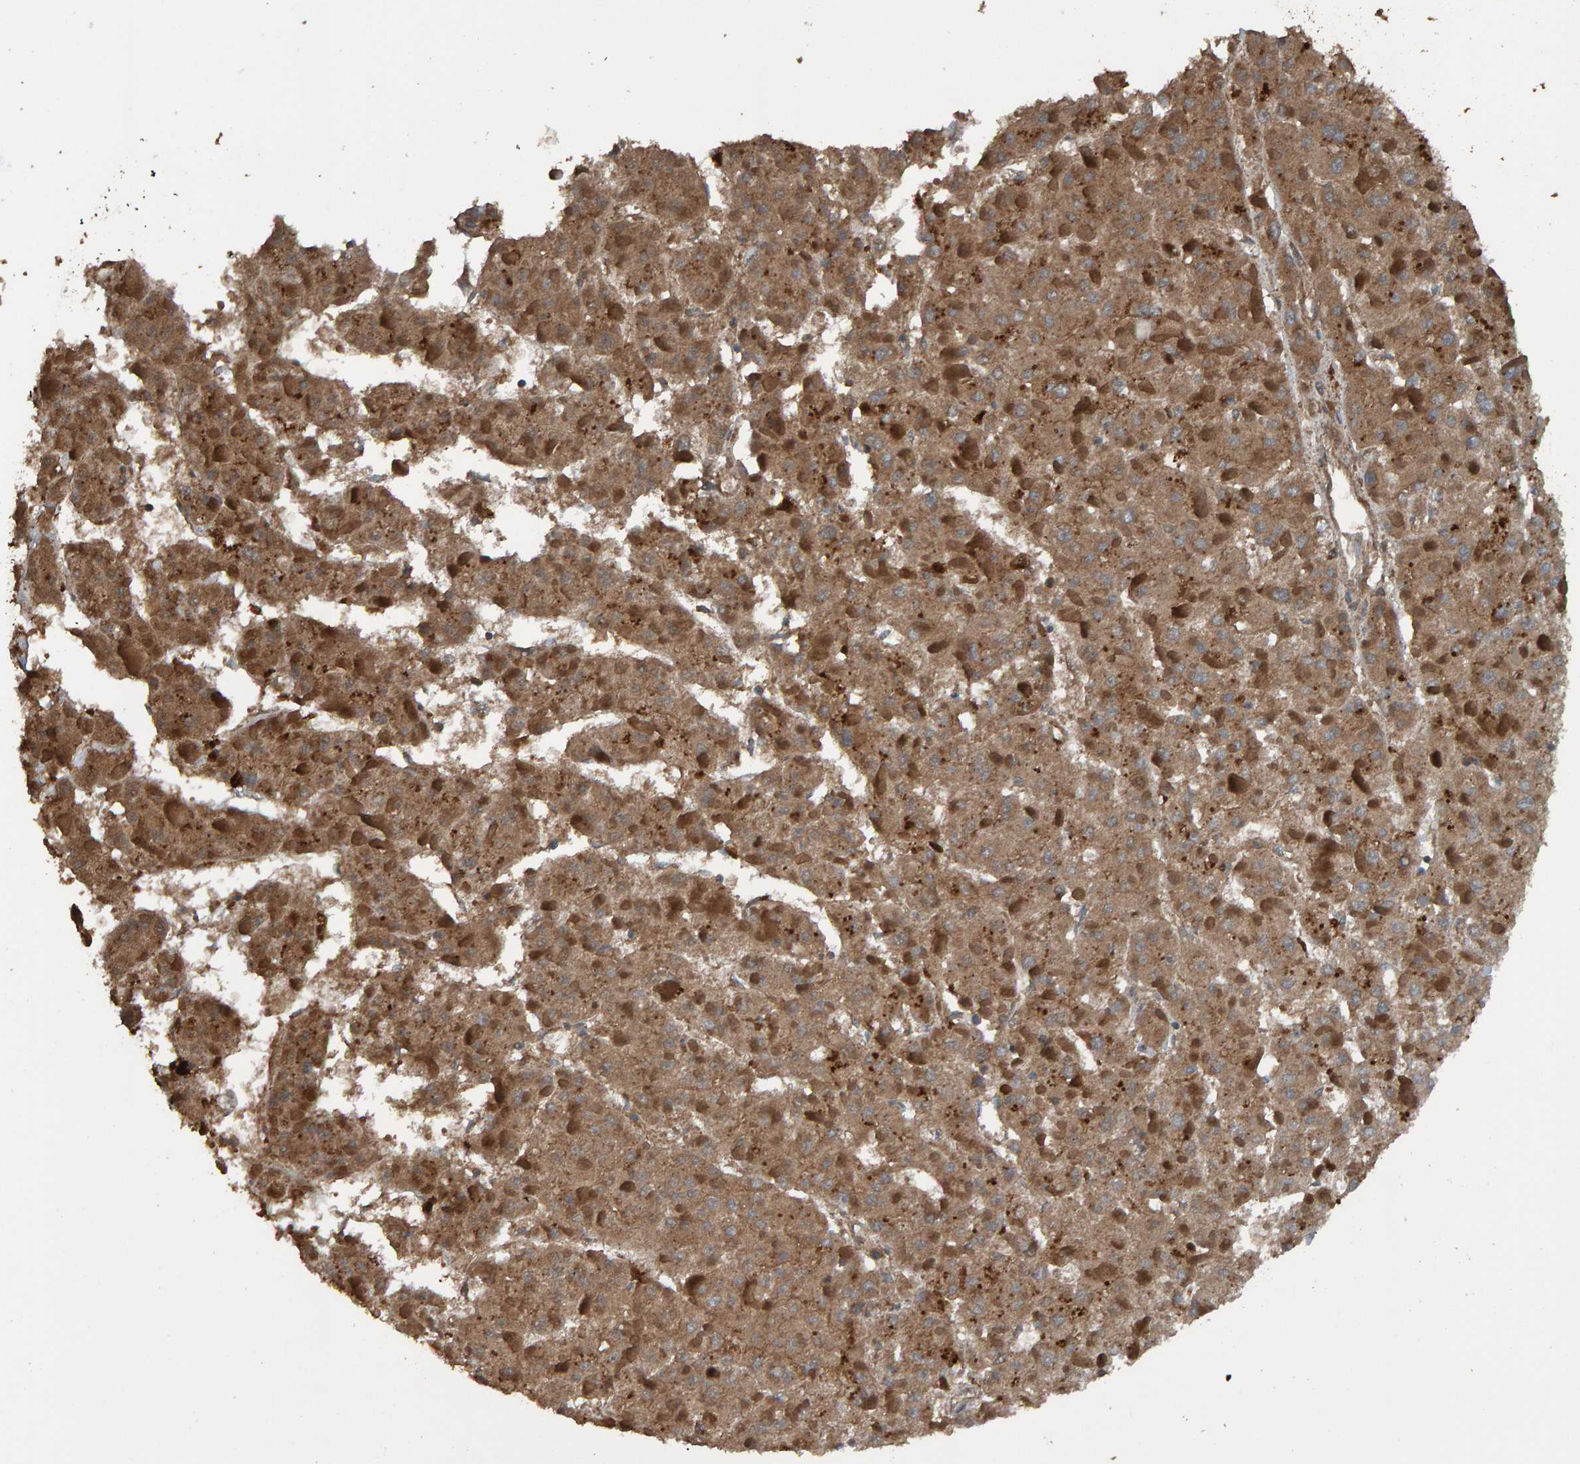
{"staining": {"intensity": "moderate", "quantity": ">75%", "location": "cytoplasmic/membranous"}, "tissue": "liver cancer", "cell_type": "Tumor cells", "image_type": "cancer", "snomed": [{"axis": "morphology", "description": "Carcinoma, Hepatocellular, NOS"}, {"axis": "topography", "description": "Liver"}], "caption": "Immunohistochemical staining of human liver cancer (hepatocellular carcinoma) reveals moderate cytoplasmic/membranous protein positivity in about >75% of tumor cells. The protein is stained brown, and the nuclei are stained in blue (DAB IHC with brightfield microscopy, high magnification).", "gene": "DUS1L", "patient": {"sex": "female", "age": 73}}